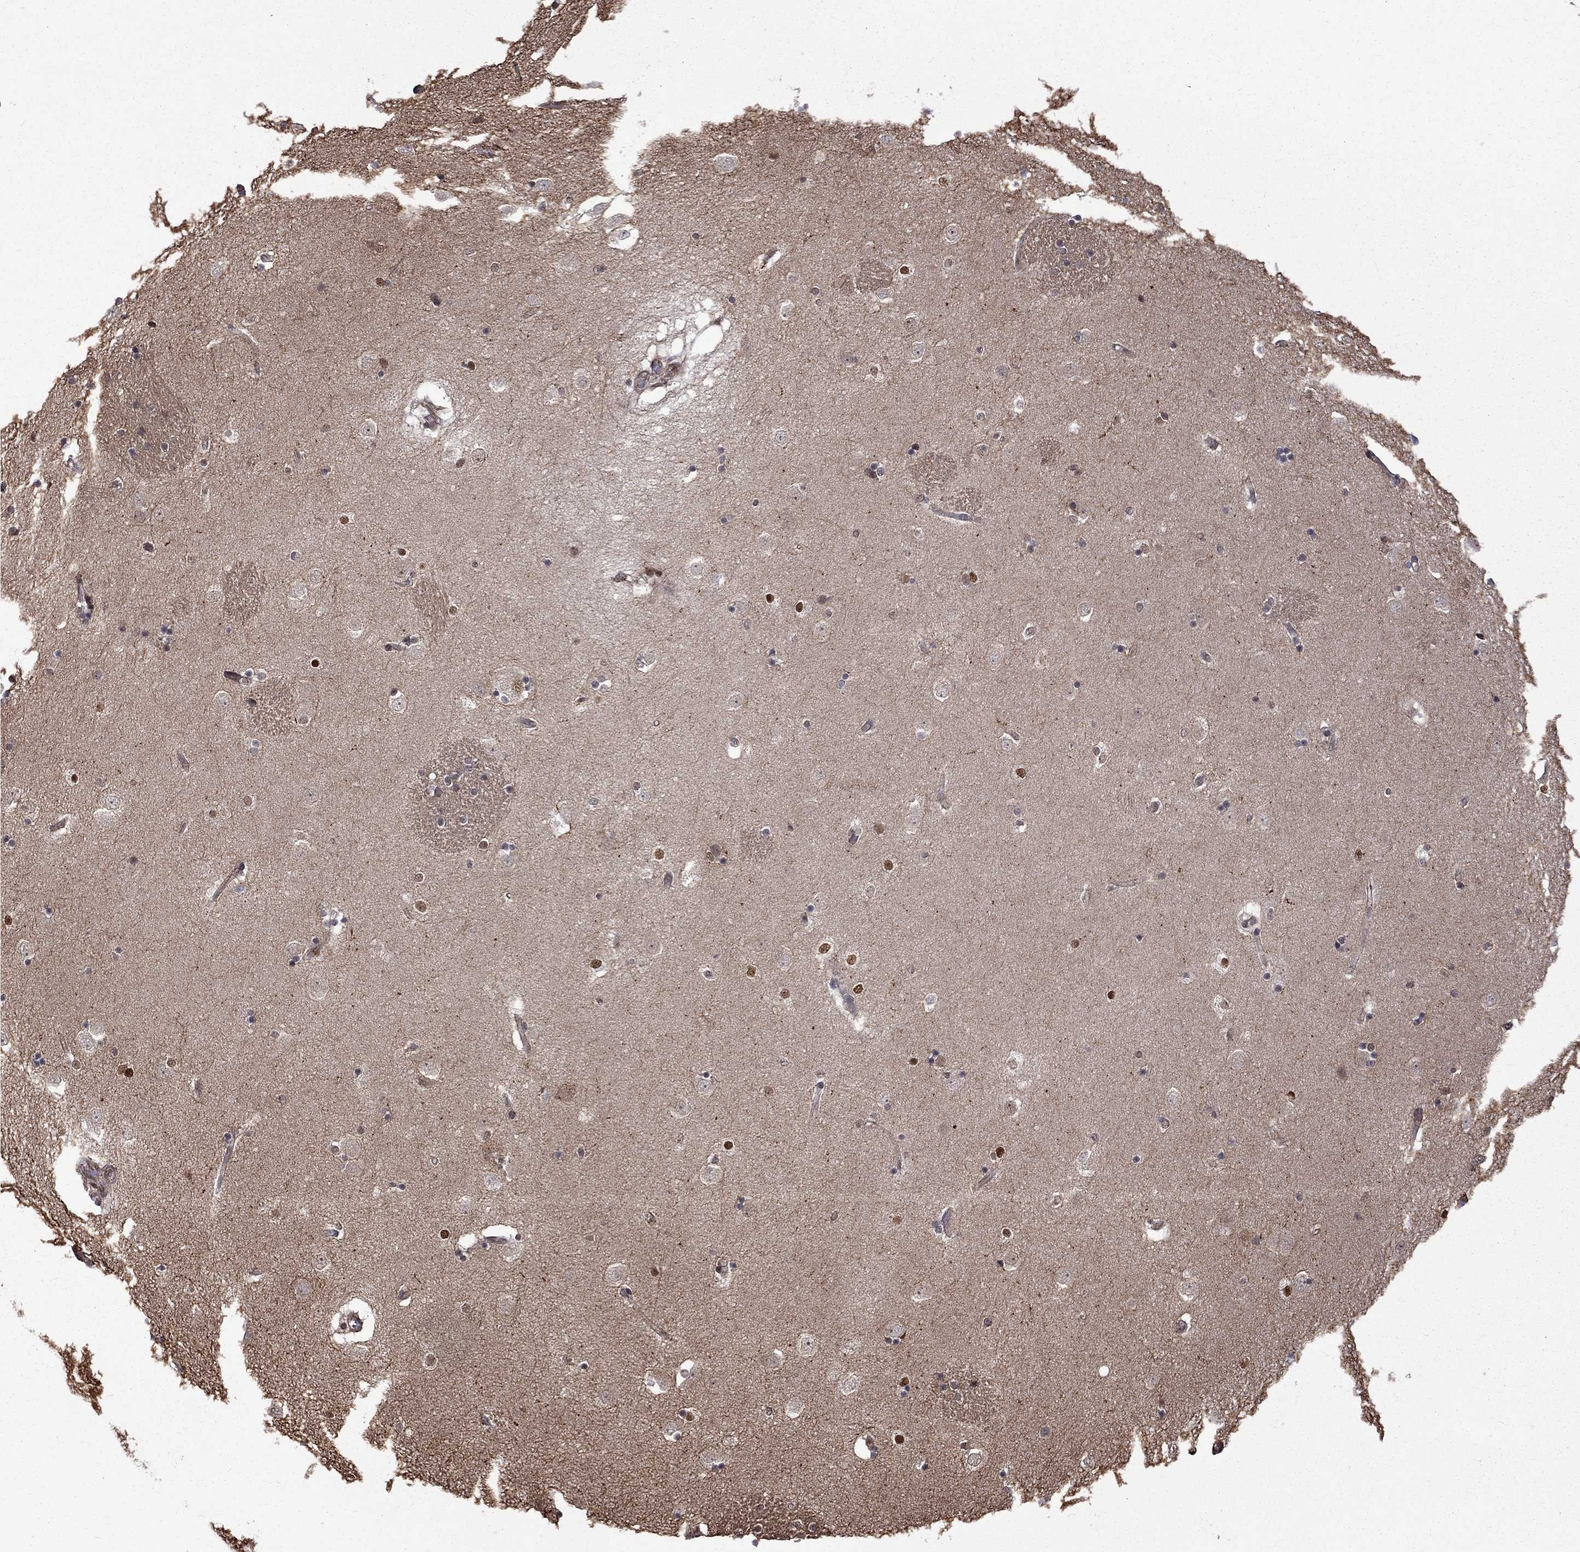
{"staining": {"intensity": "strong", "quantity": "<25%", "location": "nuclear"}, "tissue": "caudate", "cell_type": "Glial cells", "image_type": "normal", "snomed": [{"axis": "morphology", "description": "Normal tissue, NOS"}, {"axis": "topography", "description": "Lateral ventricle wall"}], "caption": "A high-resolution micrograph shows immunohistochemistry staining of normal caudate, which displays strong nuclear staining in approximately <25% of glial cells.", "gene": "KPNA3", "patient": {"sex": "male", "age": 51}}